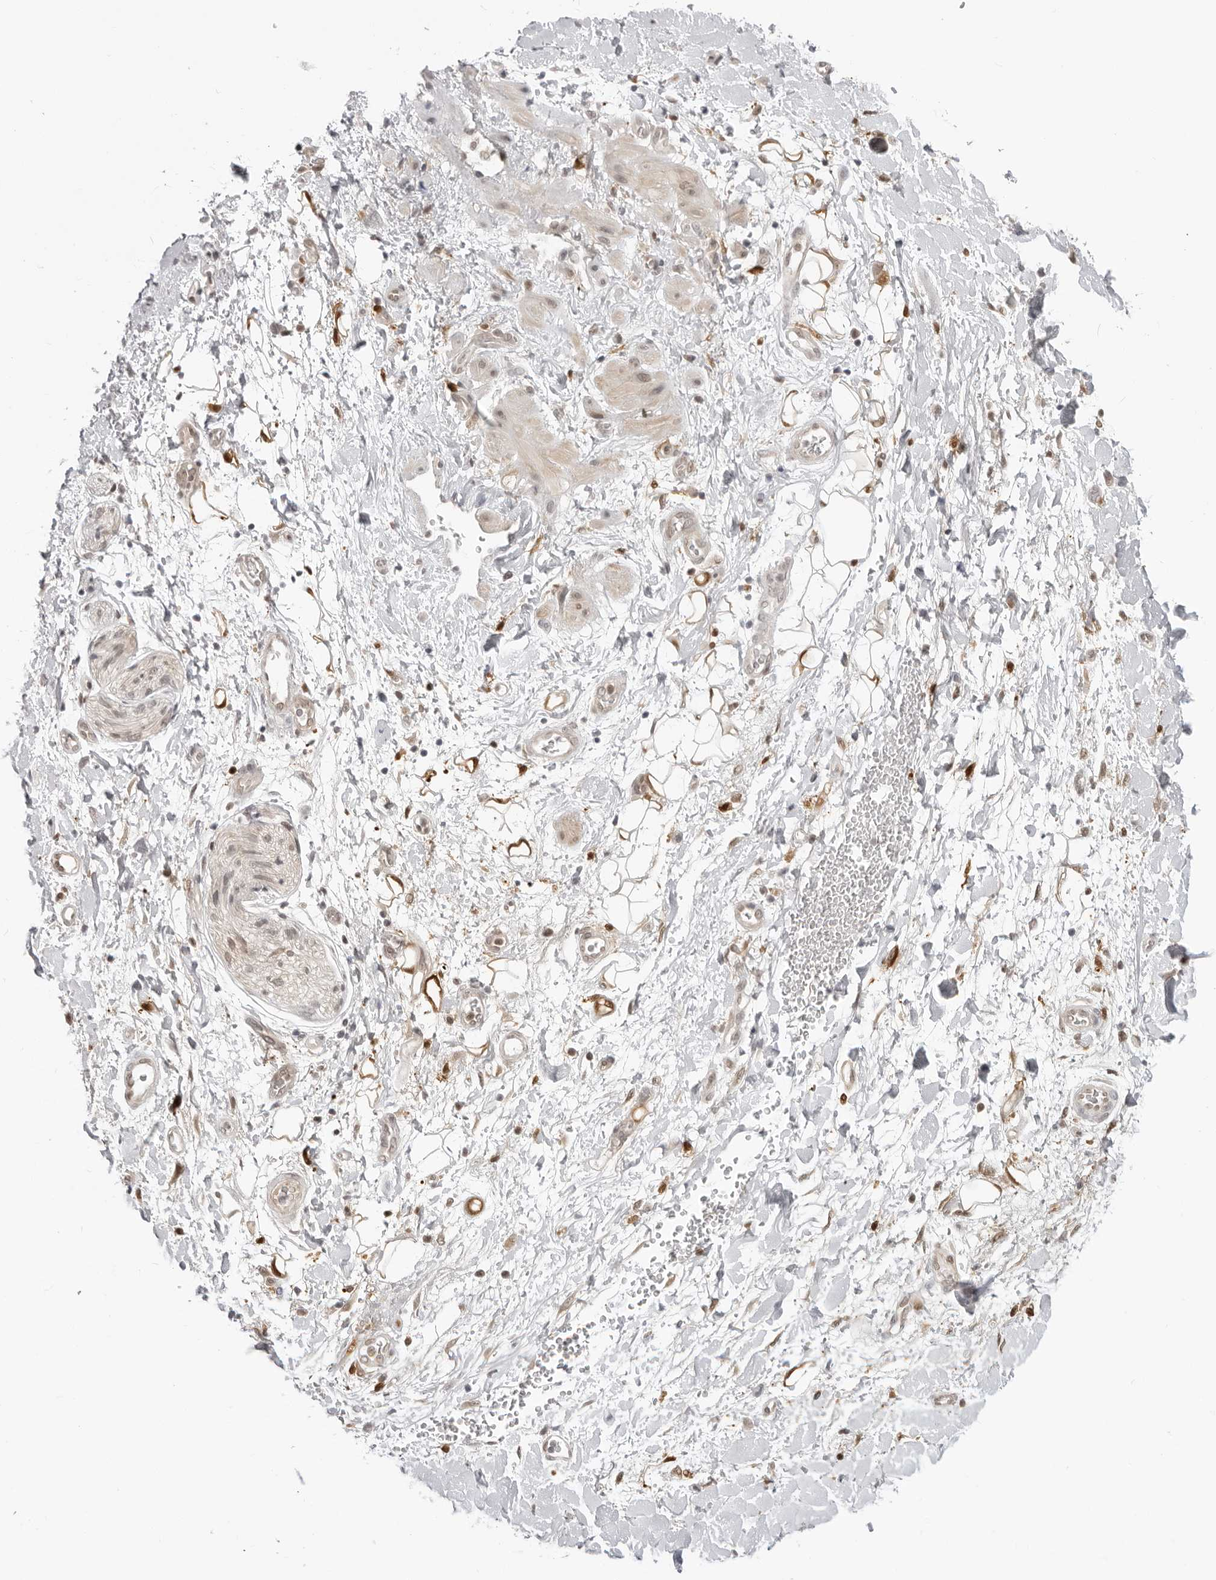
{"staining": {"intensity": "moderate", "quantity": "25%-75%", "location": "cytoplasmic/membranous,nuclear"}, "tissue": "adipose tissue", "cell_type": "Adipocytes", "image_type": "normal", "snomed": [{"axis": "morphology", "description": "Normal tissue, NOS"}, {"axis": "morphology", "description": "Adenocarcinoma, NOS"}, {"axis": "topography", "description": "Pancreas"}, {"axis": "topography", "description": "Peripheral nerve tissue"}], "caption": "Human adipose tissue stained with a brown dye shows moderate cytoplasmic/membranous,nuclear positive staining in about 25%-75% of adipocytes.", "gene": "SRGAP2", "patient": {"sex": "male", "age": 59}}